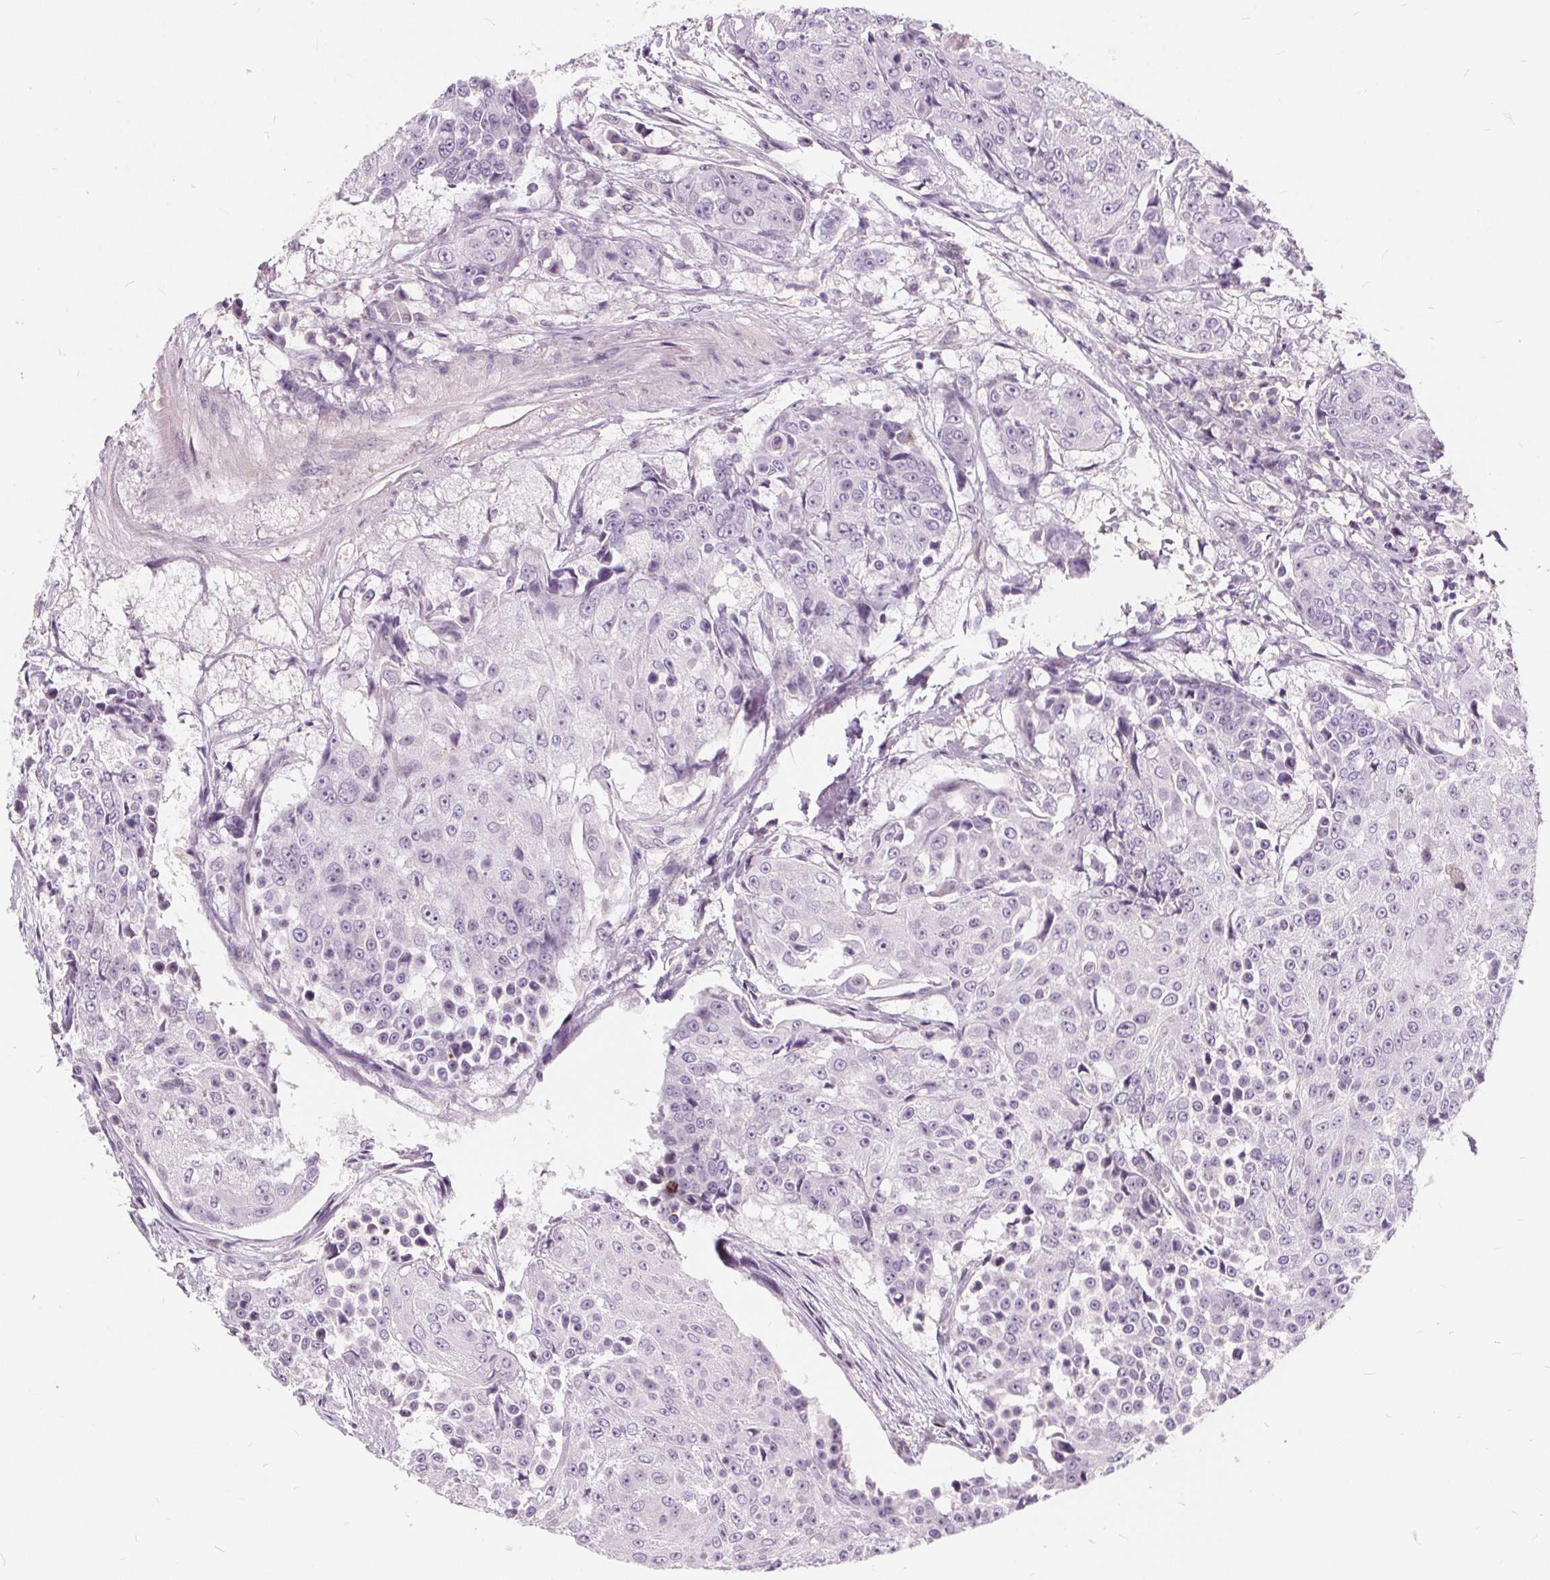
{"staining": {"intensity": "negative", "quantity": "none", "location": "none"}, "tissue": "urothelial cancer", "cell_type": "Tumor cells", "image_type": "cancer", "snomed": [{"axis": "morphology", "description": "Urothelial carcinoma, High grade"}, {"axis": "topography", "description": "Urinary bladder"}], "caption": "This is an immunohistochemistry (IHC) photomicrograph of urothelial carcinoma (high-grade). There is no staining in tumor cells.", "gene": "HAAO", "patient": {"sex": "female", "age": 63}}